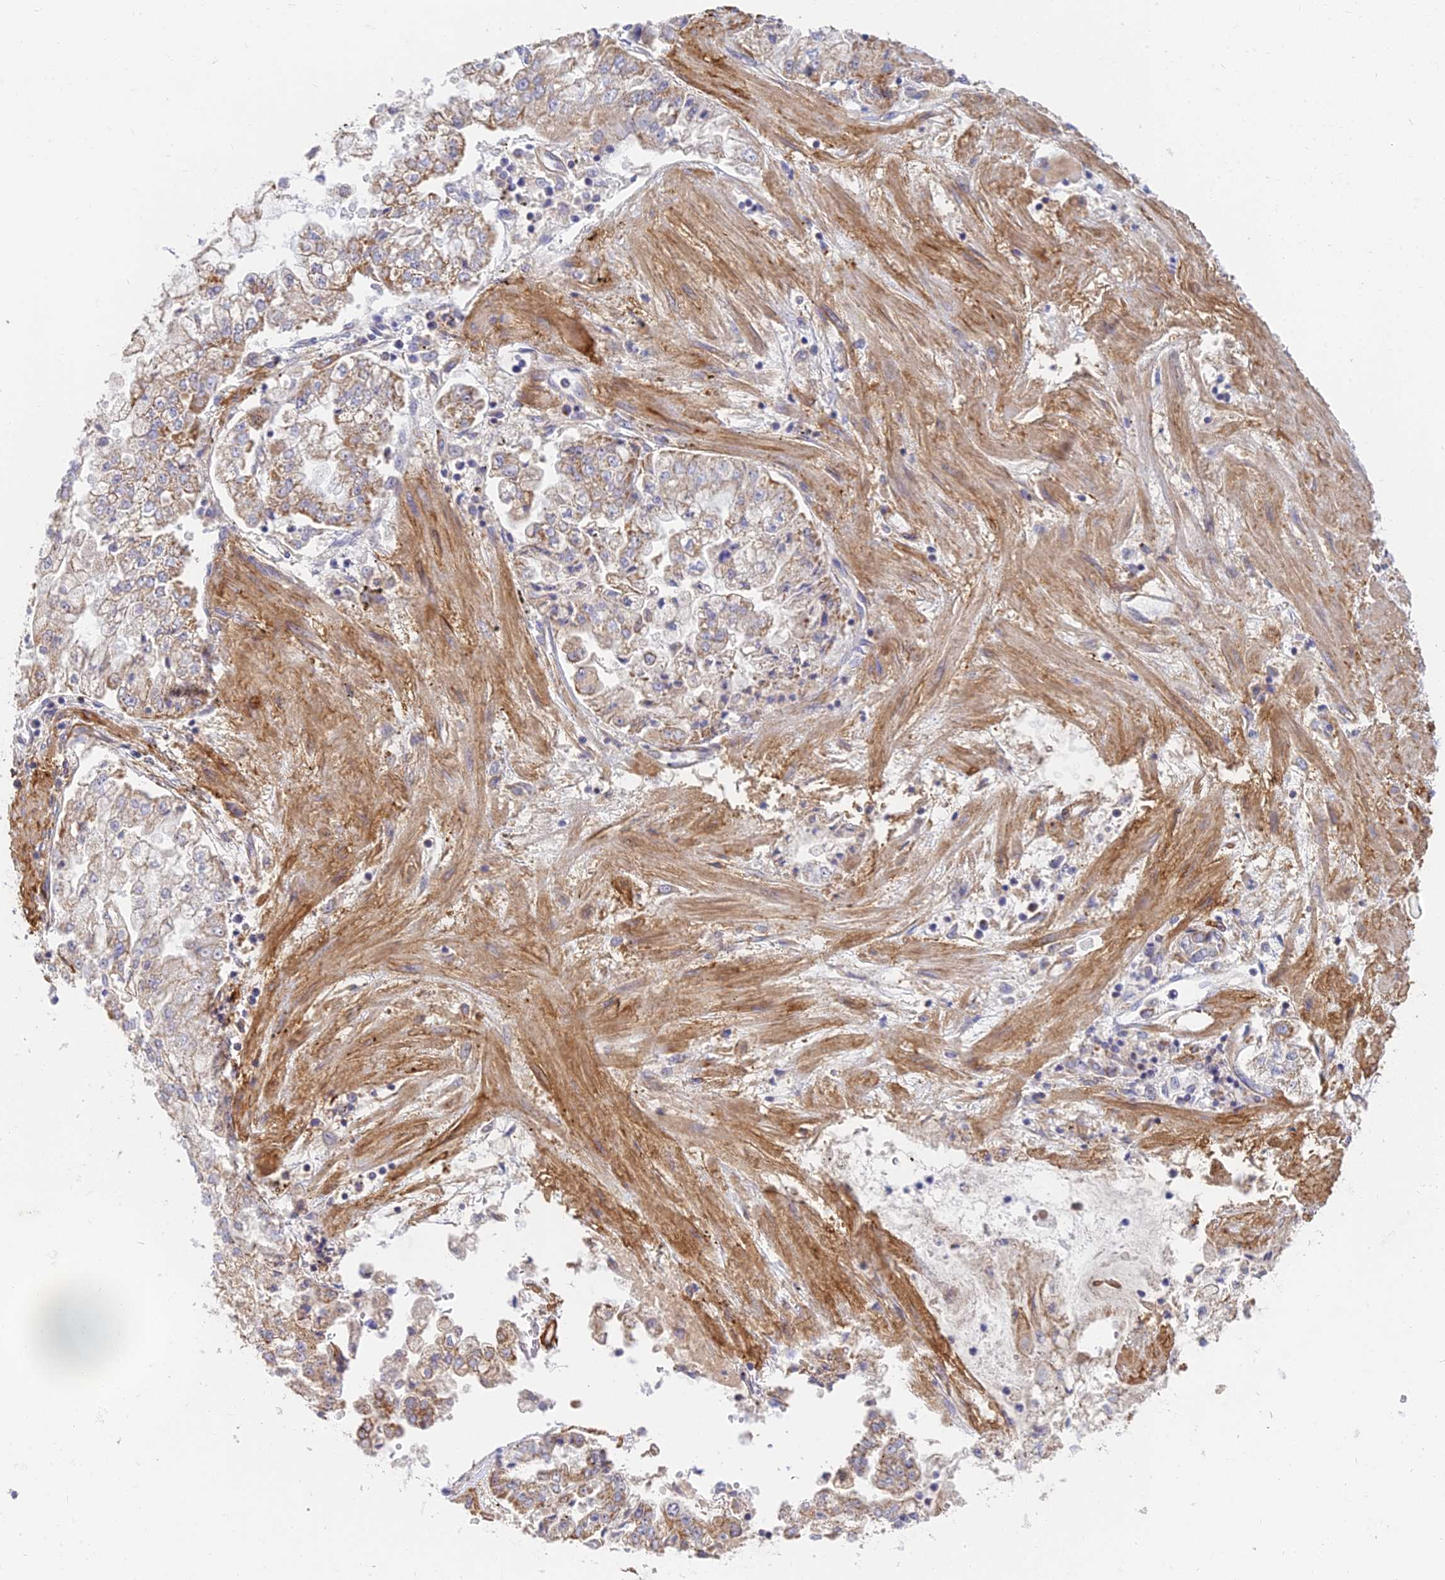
{"staining": {"intensity": "moderate", "quantity": "<25%", "location": "cytoplasmic/membranous"}, "tissue": "stomach cancer", "cell_type": "Tumor cells", "image_type": "cancer", "snomed": [{"axis": "morphology", "description": "Adenocarcinoma, NOS"}, {"axis": "topography", "description": "Stomach"}], "caption": "Human stomach adenocarcinoma stained with a protein marker exhibits moderate staining in tumor cells.", "gene": "MRPL15", "patient": {"sex": "male", "age": 76}}